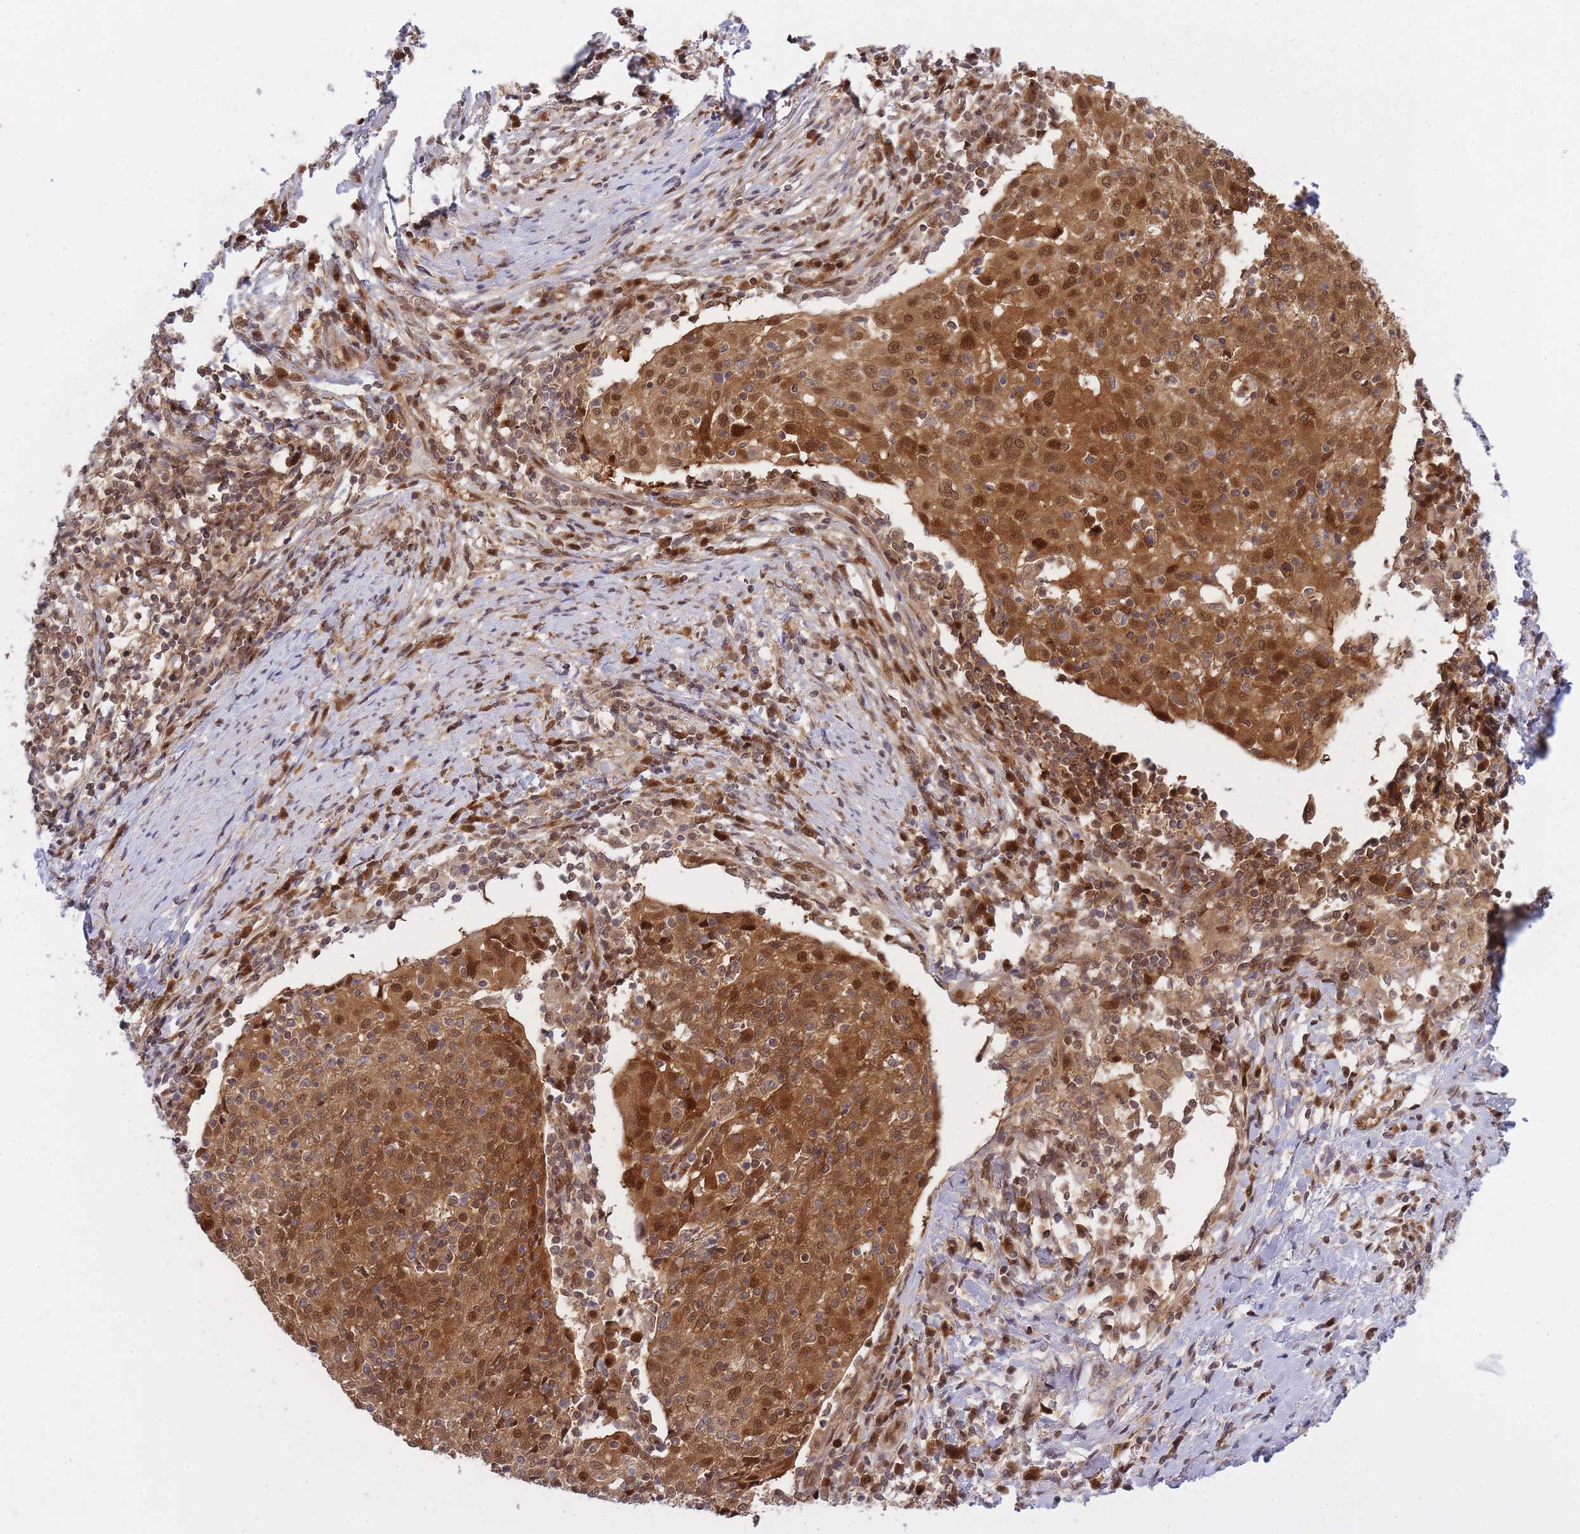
{"staining": {"intensity": "strong", "quantity": ">75%", "location": "cytoplasmic/membranous,nuclear"}, "tissue": "cervical cancer", "cell_type": "Tumor cells", "image_type": "cancer", "snomed": [{"axis": "morphology", "description": "Squamous cell carcinoma, NOS"}, {"axis": "topography", "description": "Cervix"}], "caption": "Cervical cancer tissue shows strong cytoplasmic/membranous and nuclear staining in about >75% of tumor cells", "gene": "NSFL1C", "patient": {"sex": "female", "age": 52}}